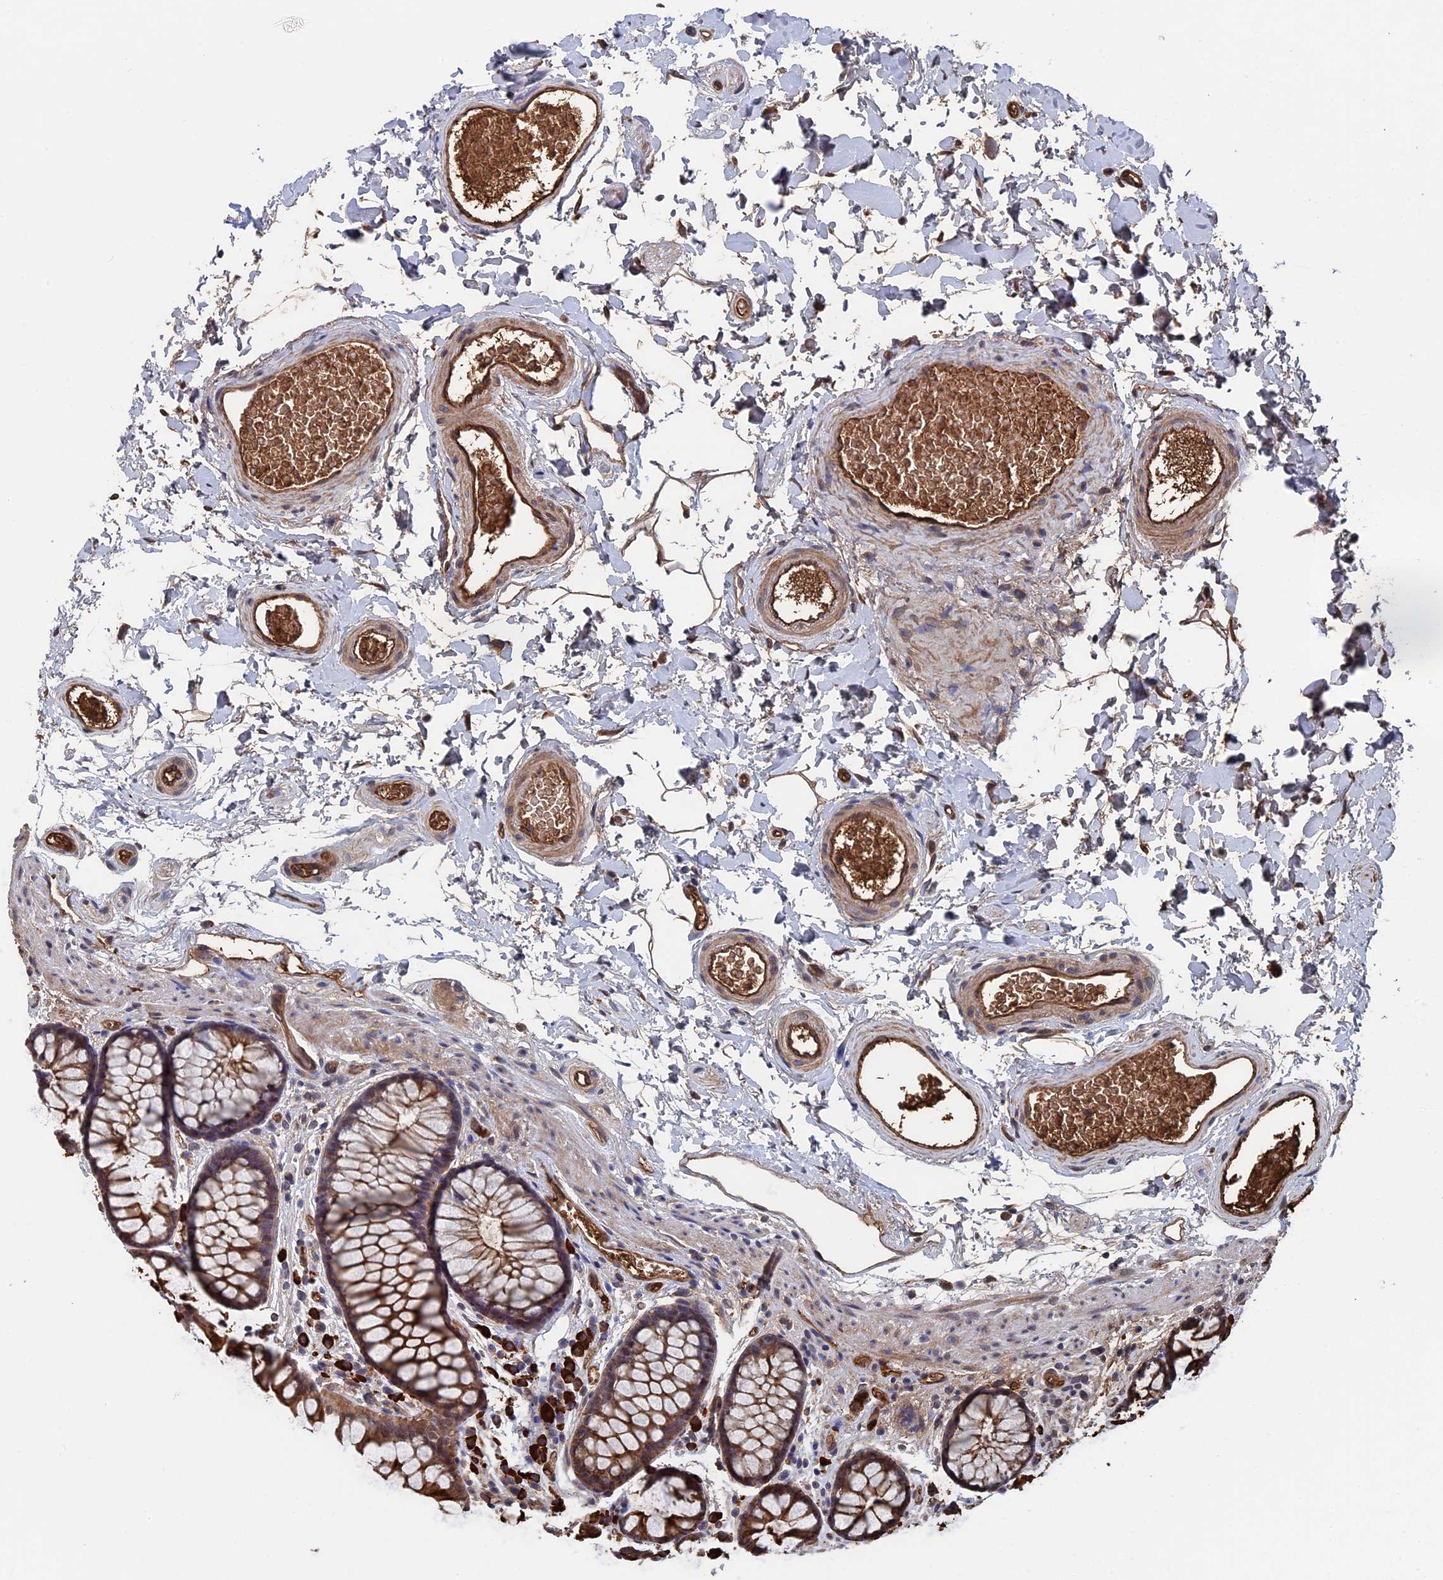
{"staining": {"intensity": "moderate", "quantity": ">75%", "location": "cytoplasmic/membranous"}, "tissue": "colon", "cell_type": "Endothelial cells", "image_type": "normal", "snomed": [{"axis": "morphology", "description": "Normal tissue, NOS"}, {"axis": "topography", "description": "Colon"}], "caption": "DAB (3,3'-diaminobenzidine) immunohistochemical staining of benign colon reveals moderate cytoplasmic/membranous protein staining in about >75% of endothelial cells.", "gene": "RPUSD1", "patient": {"sex": "female", "age": 82}}